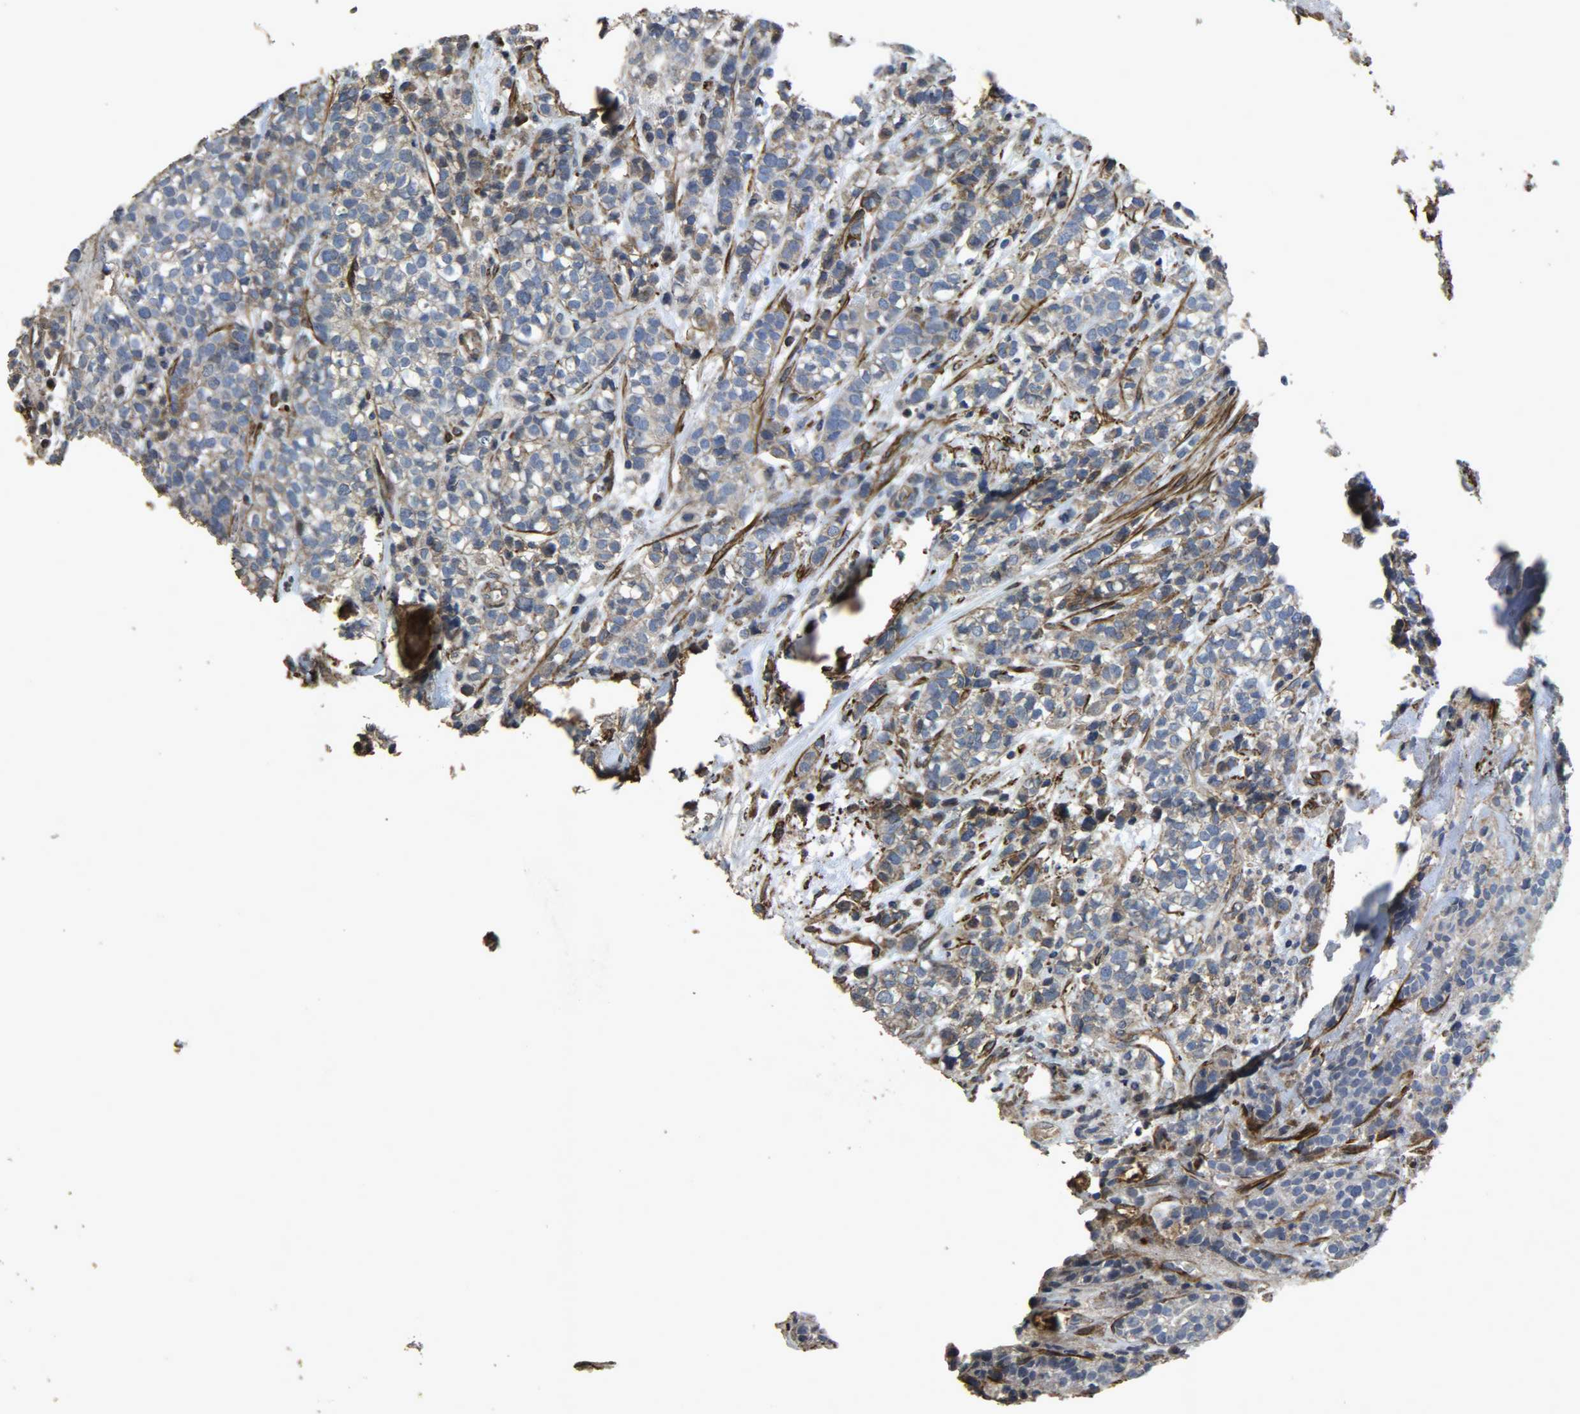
{"staining": {"intensity": "negative", "quantity": "none", "location": "none"}, "tissue": "head and neck cancer", "cell_type": "Tumor cells", "image_type": "cancer", "snomed": [{"axis": "morphology", "description": "Adenocarcinoma, NOS"}, {"axis": "topography", "description": "Salivary gland"}, {"axis": "topography", "description": "Head-Neck"}], "caption": "Protein analysis of head and neck cancer (adenocarcinoma) shows no significant positivity in tumor cells.", "gene": "TPM4", "patient": {"sex": "female", "age": 65}}